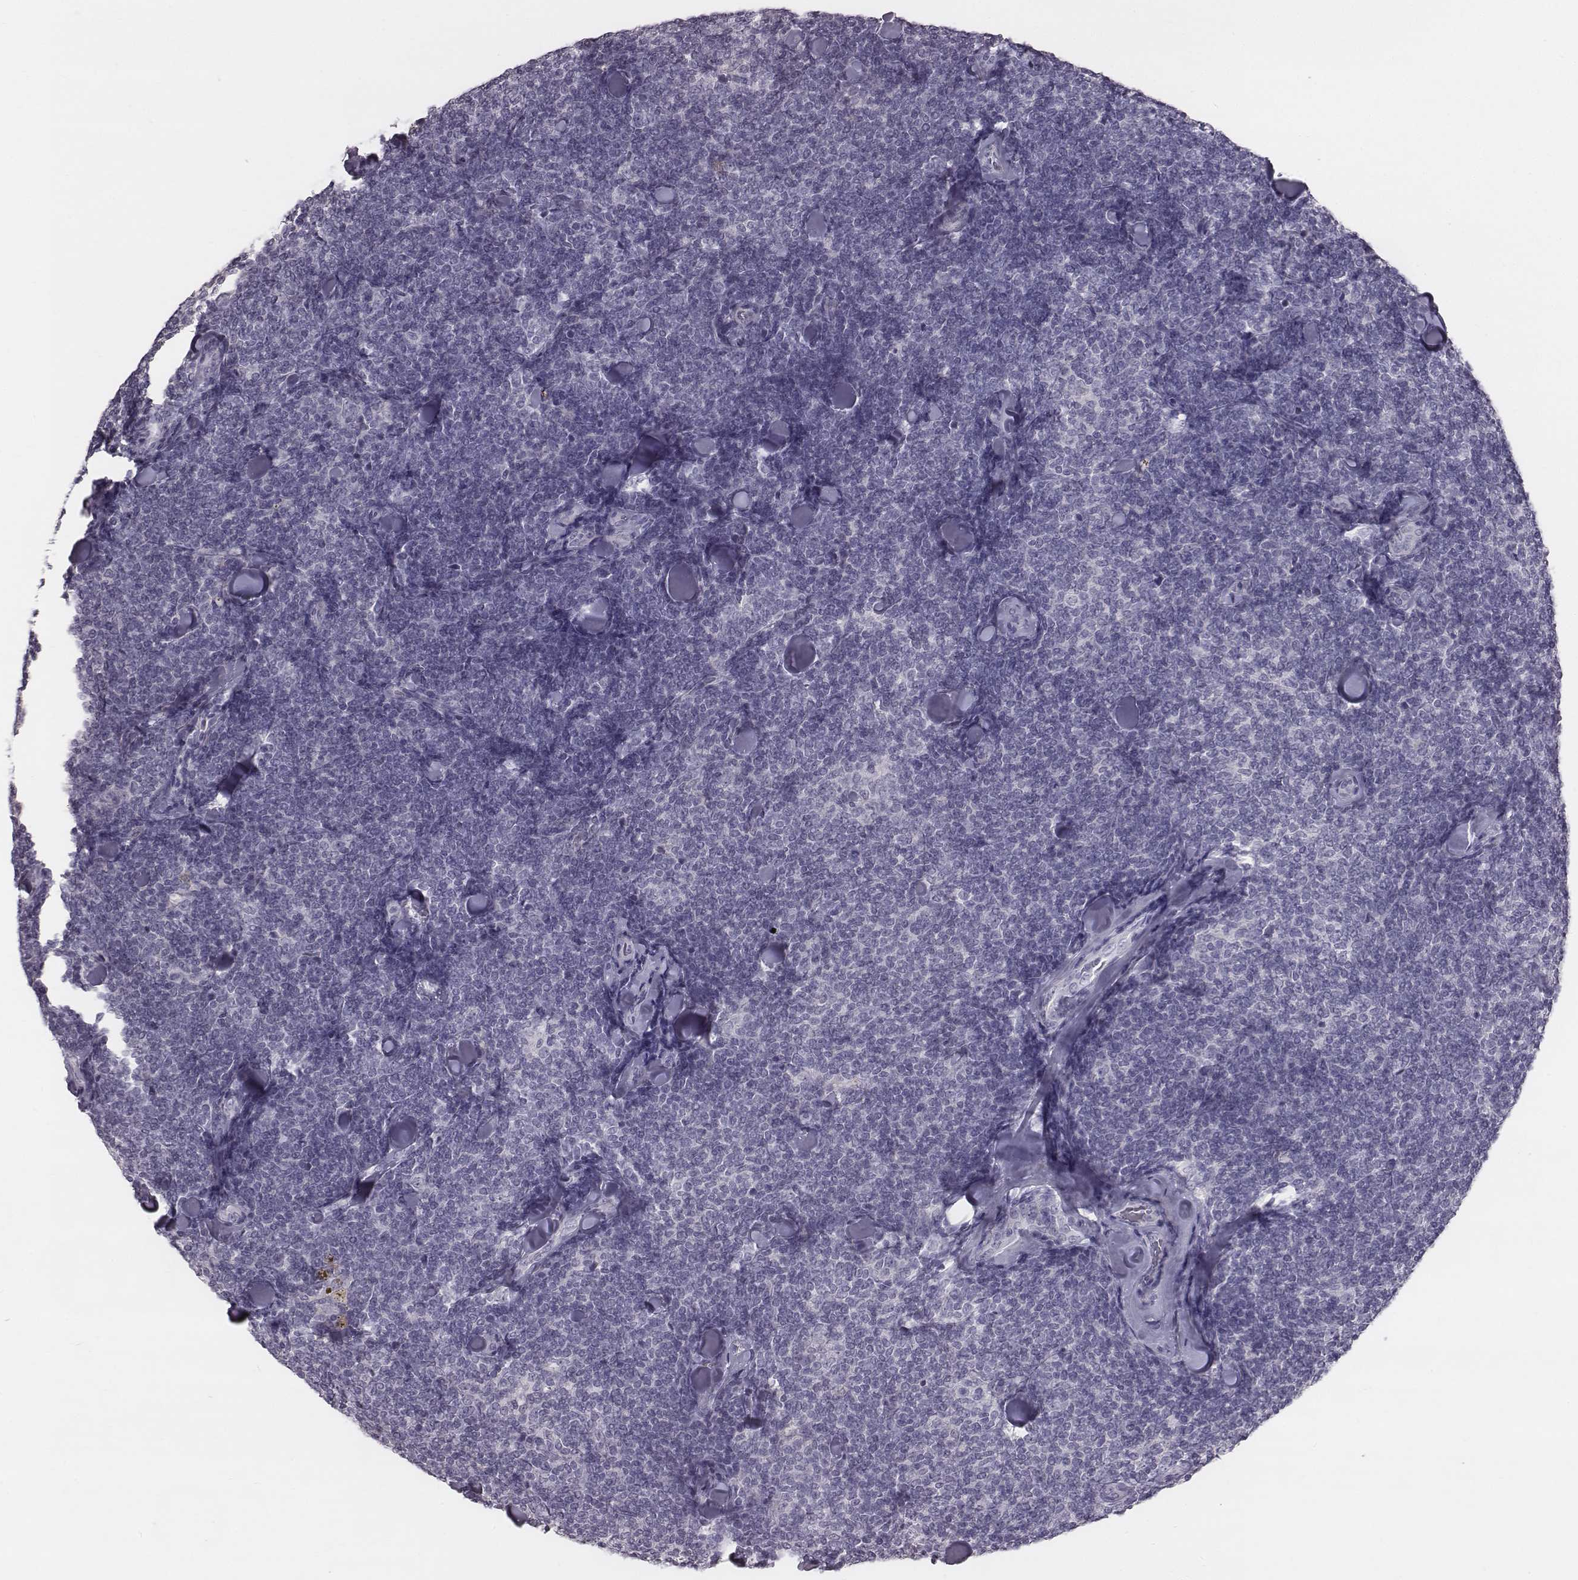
{"staining": {"intensity": "negative", "quantity": "none", "location": "none"}, "tissue": "lymphoma", "cell_type": "Tumor cells", "image_type": "cancer", "snomed": [{"axis": "morphology", "description": "Malignant lymphoma, non-Hodgkin's type, Low grade"}, {"axis": "topography", "description": "Lymph node"}], "caption": "IHC of human malignant lymphoma, non-Hodgkin's type (low-grade) demonstrates no expression in tumor cells.", "gene": "C6orf58", "patient": {"sex": "female", "age": 56}}